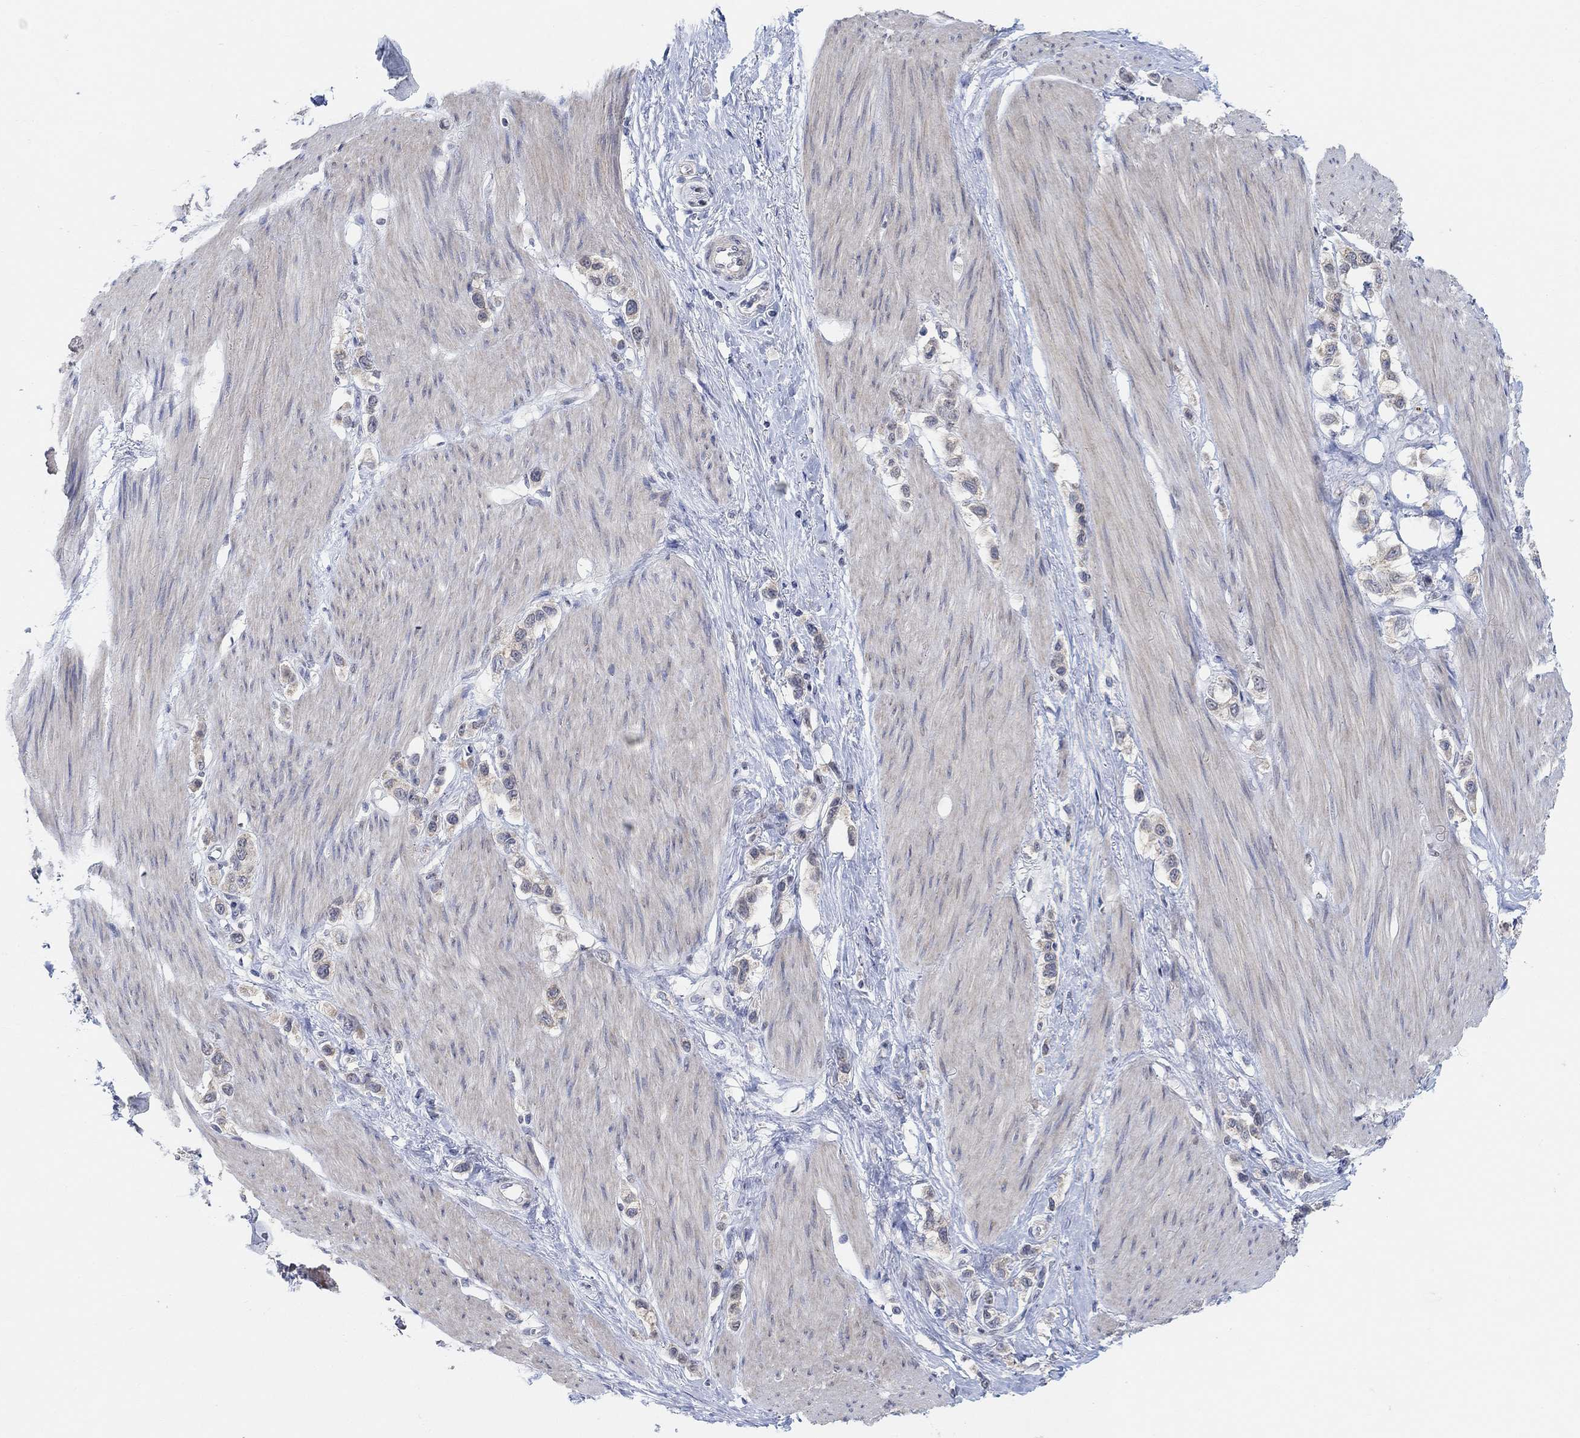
{"staining": {"intensity": "negative", "quantity": "none", "location": "none"}, "tissue": "stomach cancer", "cell_type": "Tumor cells", "image_type": "cancer", "snomed": [{"axis": "morphology", "description": "Normal tissue, NOS"}, {"axis": "morphology", "description": "Adenocarcinoma, NOS"}, {"axis": "morphology", "description": "Adenocarcinoma, High grade"}, {"axis": "topography", "description": "Stomach, upper"}, {"axis": "topography", "description": "Stomach"}], "caption": "Stomach cancer (adenocarcinoma) was stained to show a protein in brown. There is no significant positivity in tumor cells.", "gene": "RIMS1", "patient": {"sex": "female", "age": 65}}